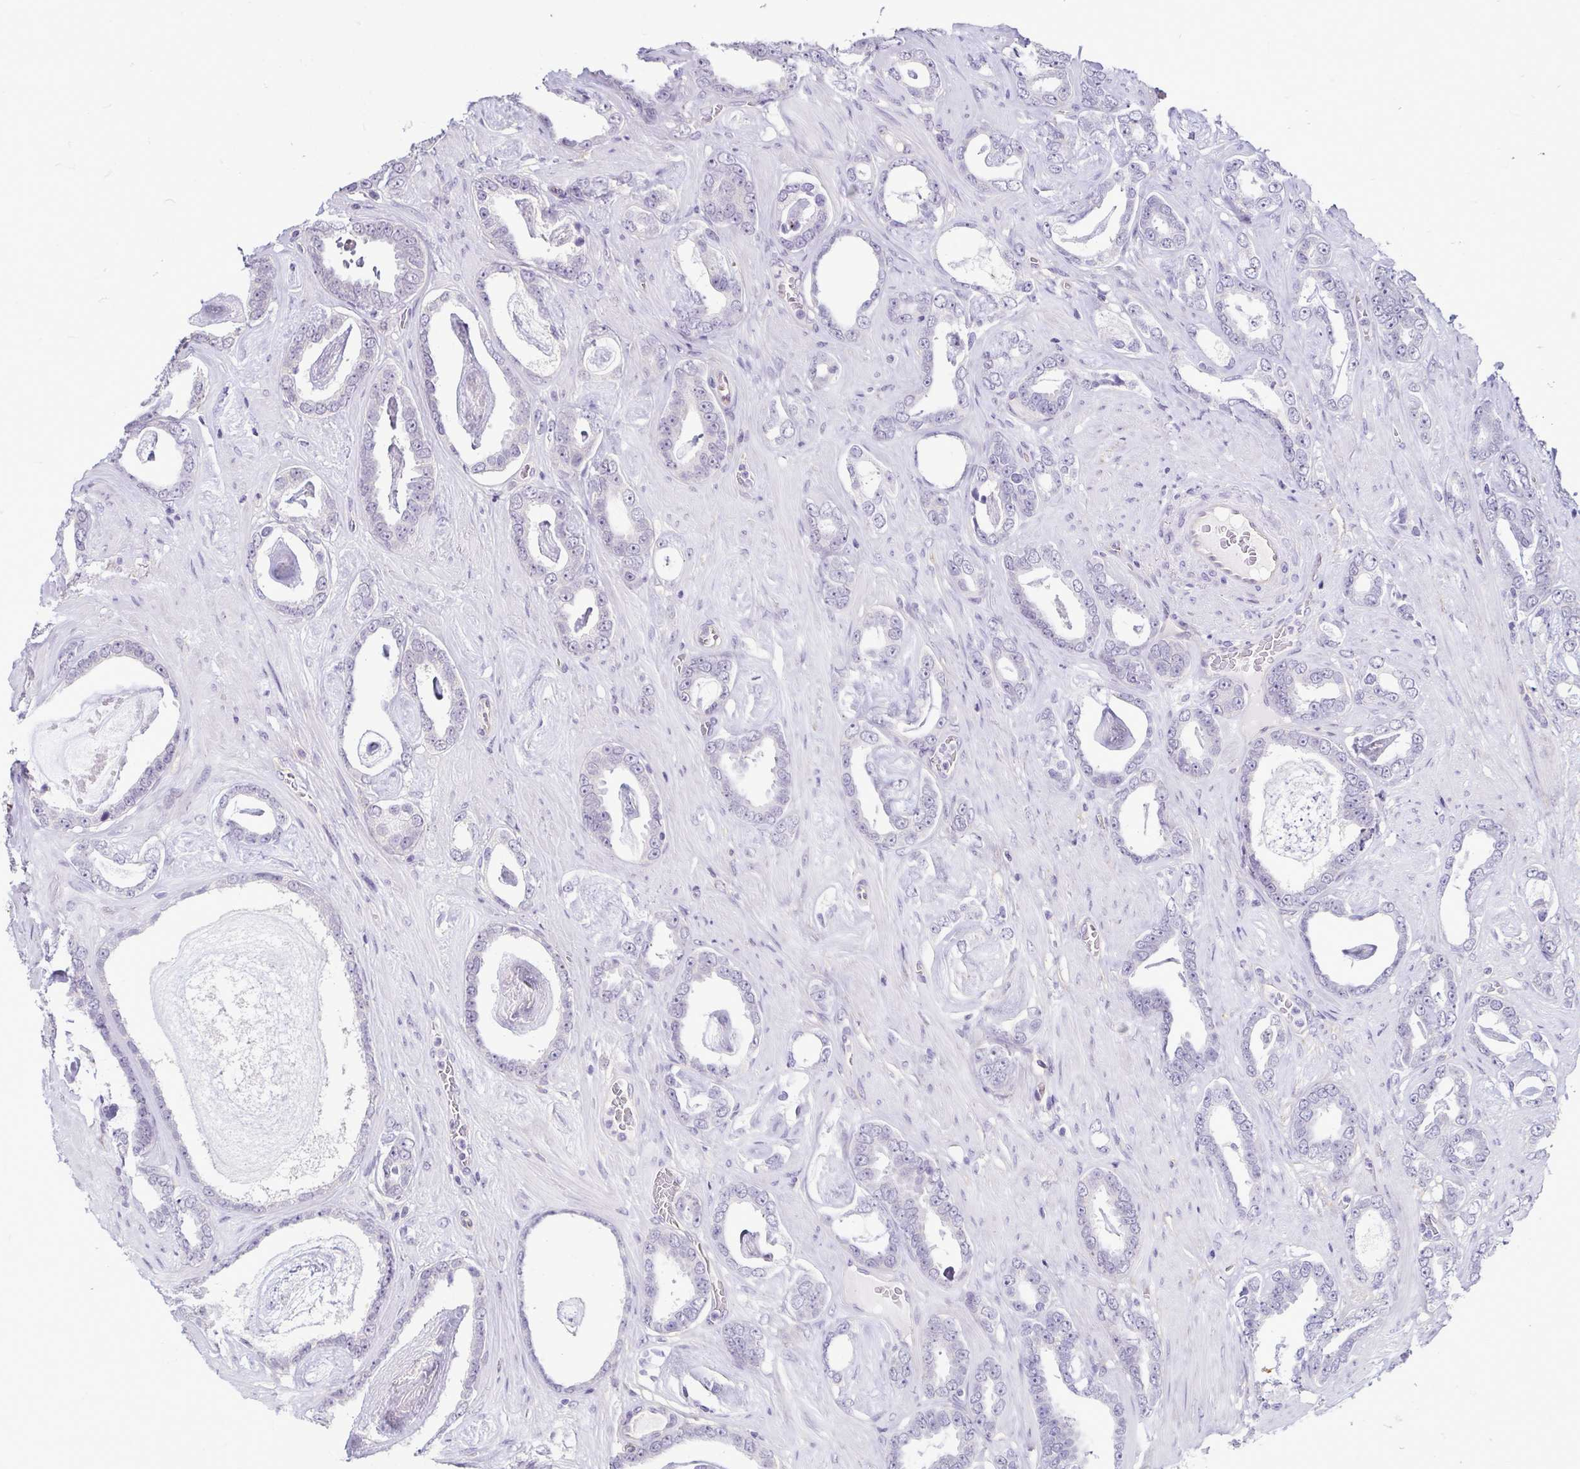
{"staining": {"intensity": "negative", "quantity": "none", "location": "none"}, "tissue": "prostate cancer", "cell_type": "Tumor cells", "image_type": "cancer", "snomed": [{"axis": "morphology", "description": "Adenocarcinoma, High grade"}, {"axis": "topography", "description": "Prostate"}], "caption": "An image of human prostate high-grade adenocarcinoma is negative for staining in tumor cells. (DAB (3,3'-diaminobenzidine) IHC with hematoxylin counter stain).", "gene": "CASP14", "patient": {"sex": "male", "age": 63}}